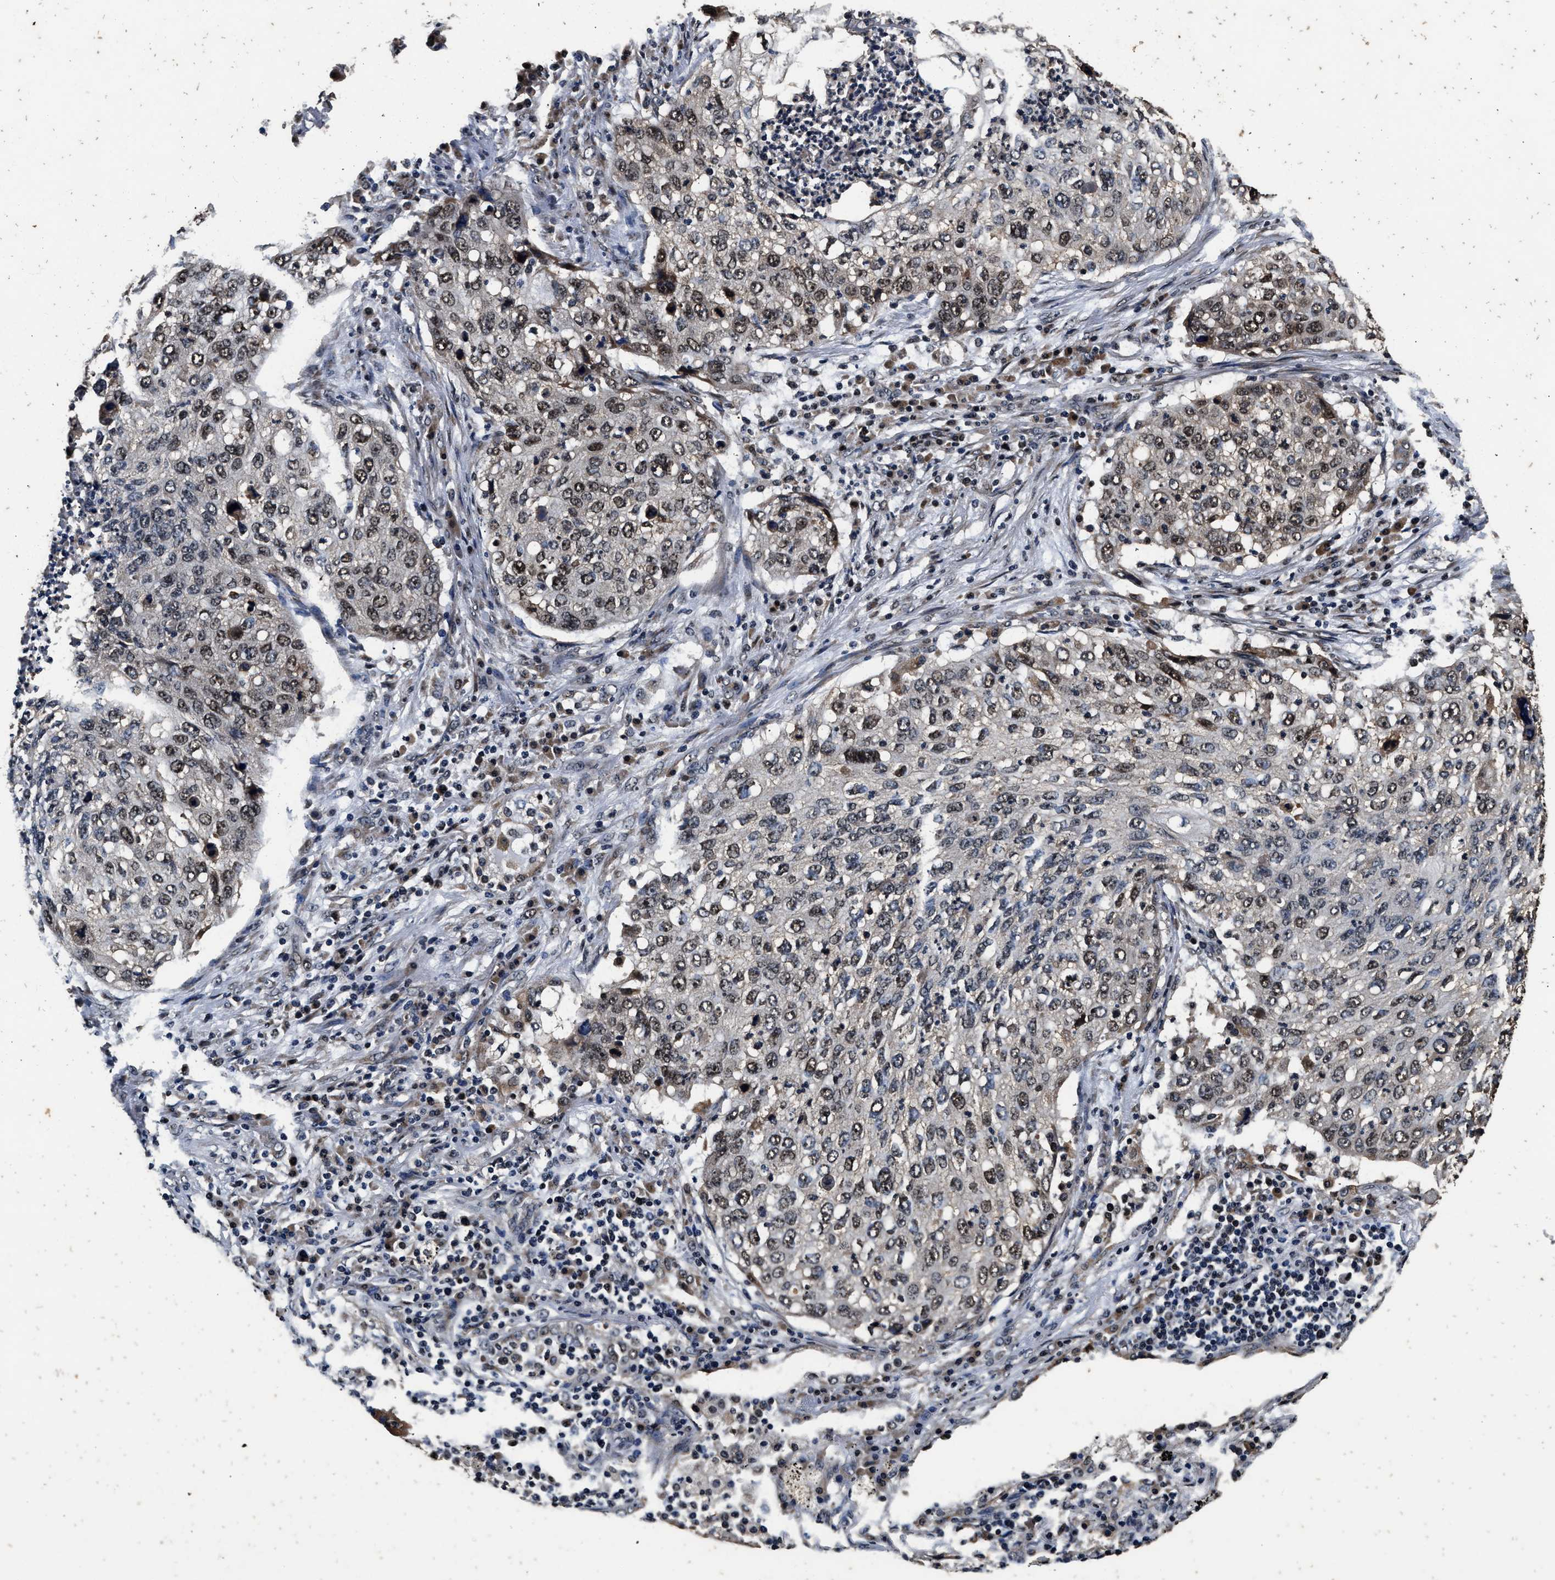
{"staining": {"intensity": "moderate", "quantity": ">75%", "location": "nuclear"}, "tissue": "lung cancer", "cell_type": "Tumor cells", "image_type": "cancer", "snomed": [{"axis": "morphology", "description": "Squamous cell carcinoma, NOS"}, {"axis": "topography", "description": "Lung"}], "caption": "An image showing moderate nuclear positivity in about >75% of tumor cells in lung squamous cell carcinoma, as visualized by brown immunohistochemical staining.", "gene": "CSTF1", "patient": {"sex": "female", "age": 63}}